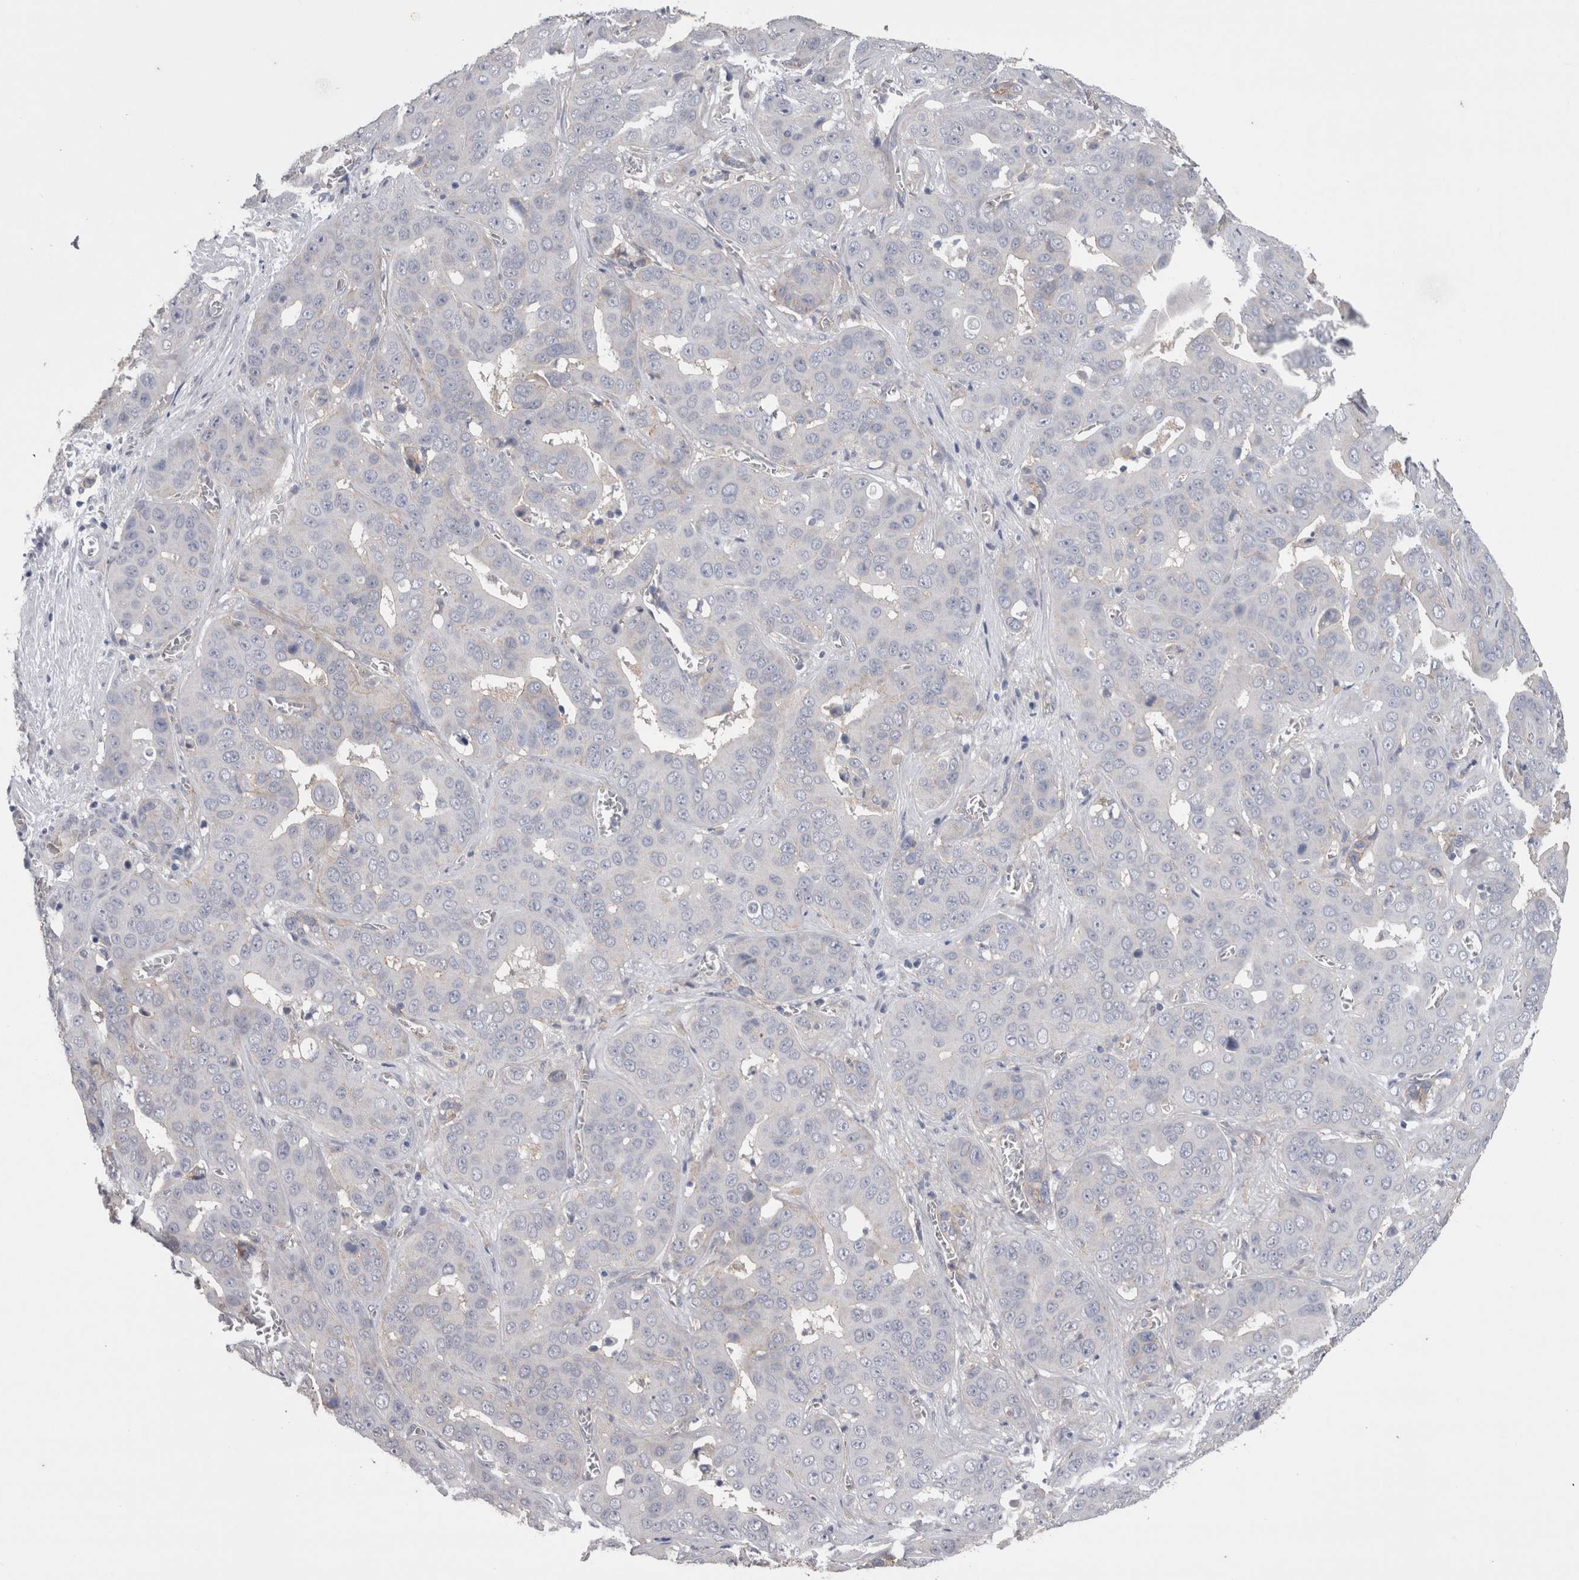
{"staining": {"intensity": "negative", "quantity": "none", "location": "none"}, "tissue": "liver cancer", "cell_type": "Tumor cells", "image_type": "cancer", "snomed": [{"axis": "morphology", "description": "Cholangiocarcinoma"}, {"axis": "topography", "description": "Liver"}], "caption": "This is a photomicrograph of immunohistochemistry (IHC) staining of liver cancer (cholangiocarcinoma), which shows no positivity in tumor cells. The staining was performed using DAB to visualize the protein expression in brown, while the nuclei were stained in blue with hematoxylin (Magnification: 20x).", "gene": "NECTIN2", "patient": {"sex": "female", "age": 52}}